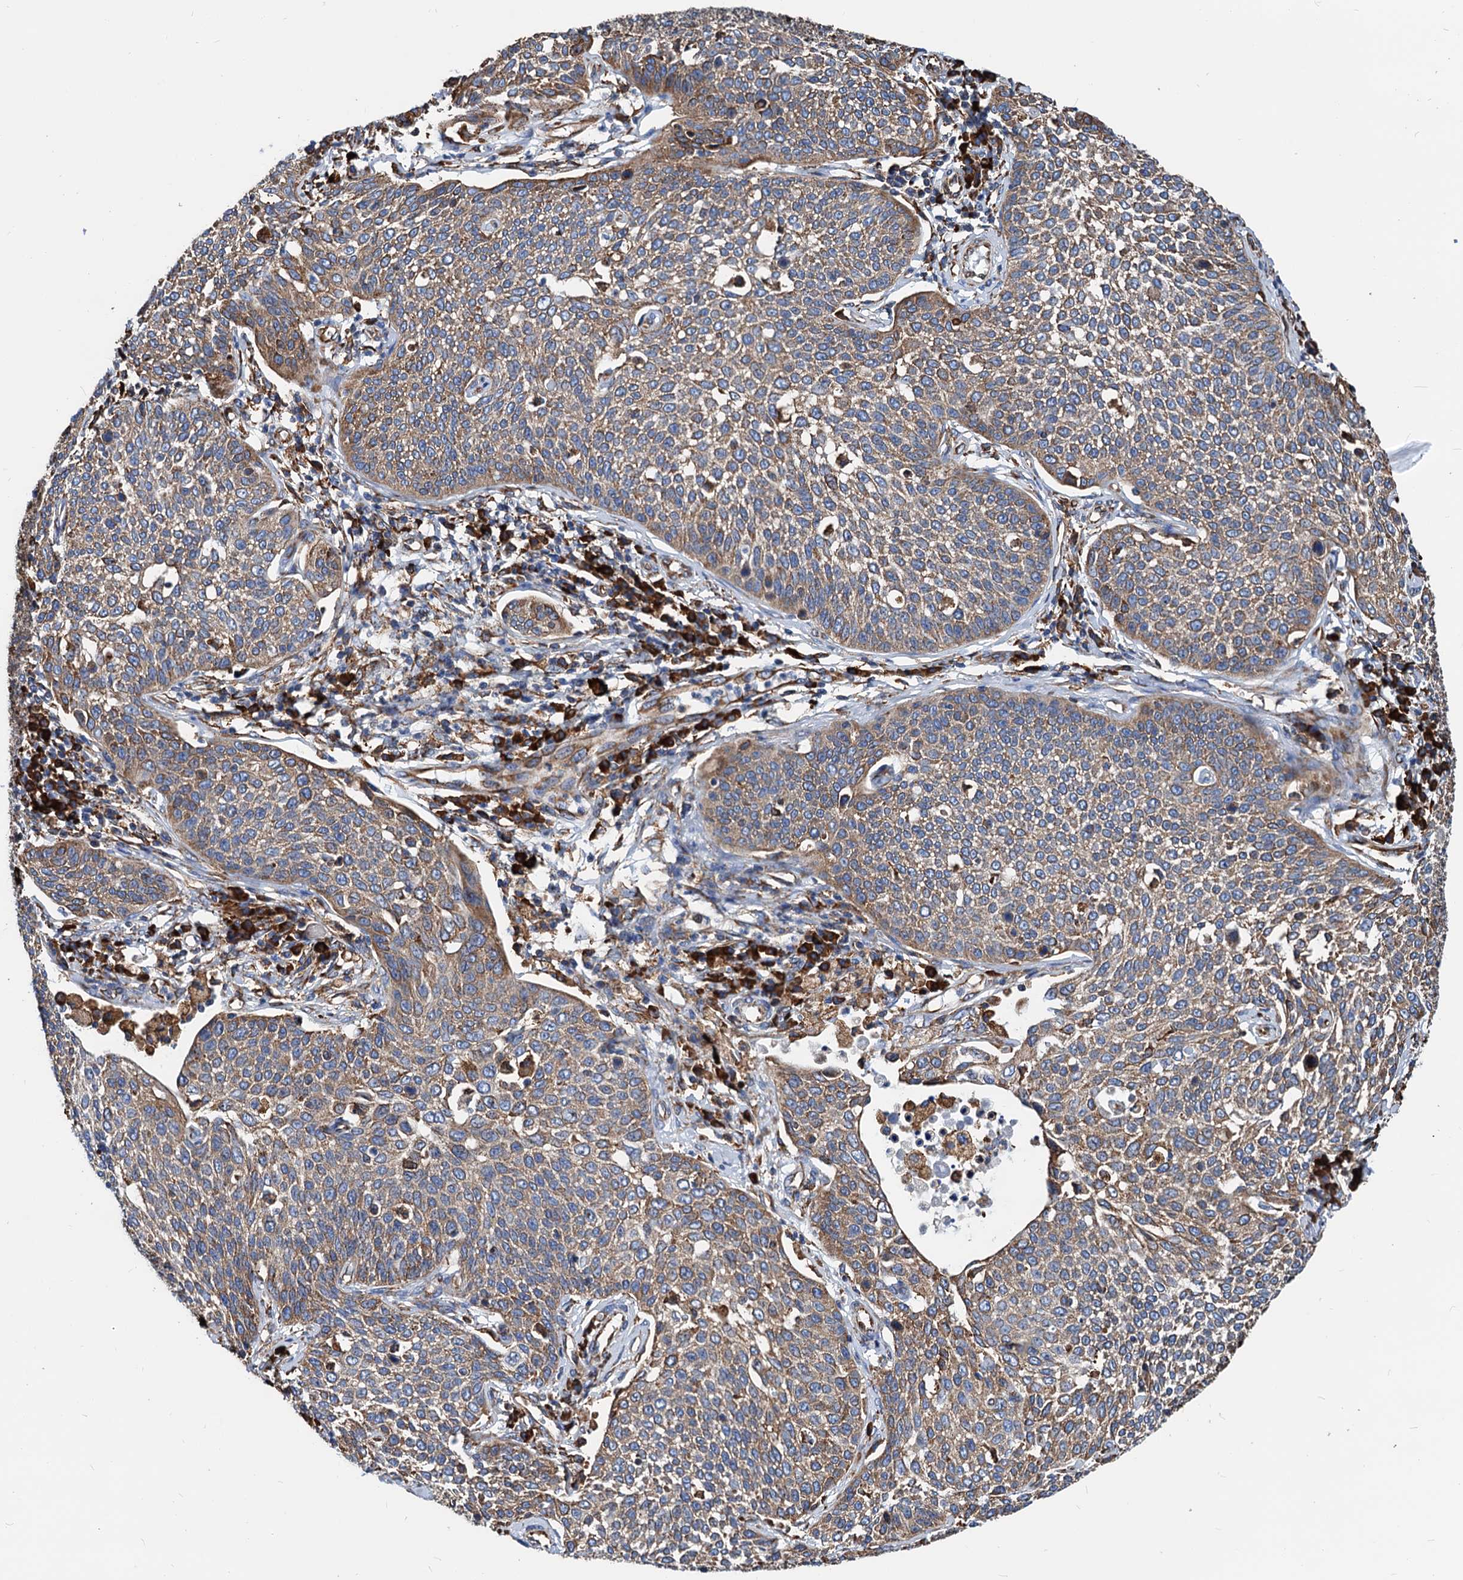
{"staining": {"intensity": "weak", "quantity": ">75%", "location": "cytoplasmic/membranous"}, "tissue": "cervical cancer", "cell_type": "Tumor cells", "image_type": "cancer", "snomed": [{"axis": "morphology", "description": "Squamous cell carcinoma, NOS"}, {"axis": "topography", "description": "Cervix"}], "caption": "Protein staining demonstrates weak cytoplasmic/membranous positivity in about >75% of tumor cells in cervical cancer (squamous cell carcinoma).", "gene": "HSPA5", "patient": {"sex": "female", "age": 34}}